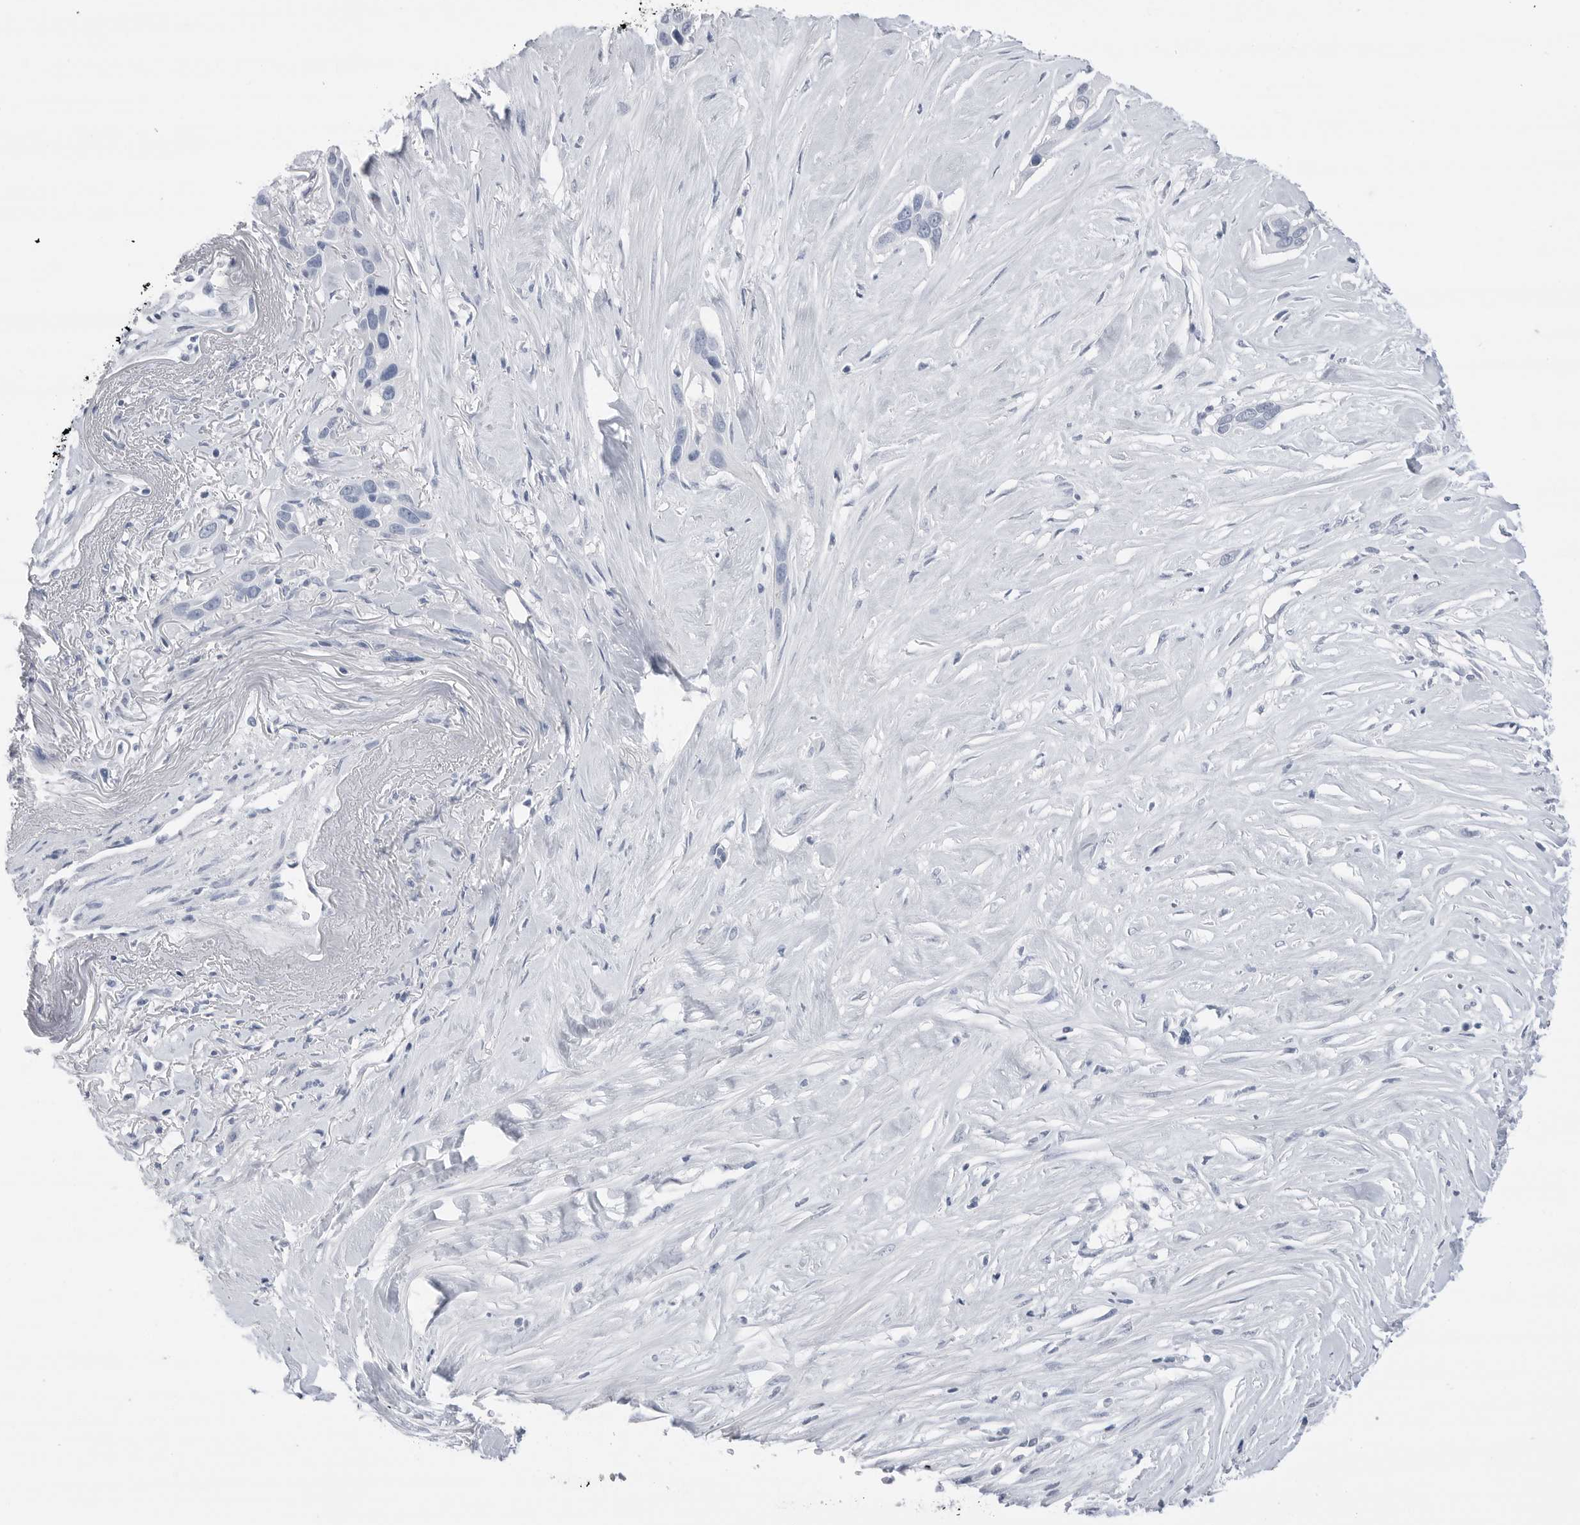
{"staining": {"intensity": "negative", "quantity": "none", "location": "none"}, "tissue": "pancreatic cancer", "cell_type": "Tumor cells", "image_type": "cancer", "snomed": [{"axis": "morphology", "description": "Adenocarcinoma, NOS"}, {"axis": "topography", "description": "Pancreas"}], "caption": "Immunohistochemistry (IHC) micrograph of human pancreatic adenocarcinoma stained for a protein (brown), which exhibits no expression in tumor cells. The staining was performed using DAB to visualize the protein expression in brown, while the nuclei were stained in blue with hematoxylin (Magnification: 20x).", "gene": "ABHD12", "patient": {"sex": "female", "age": 60}}